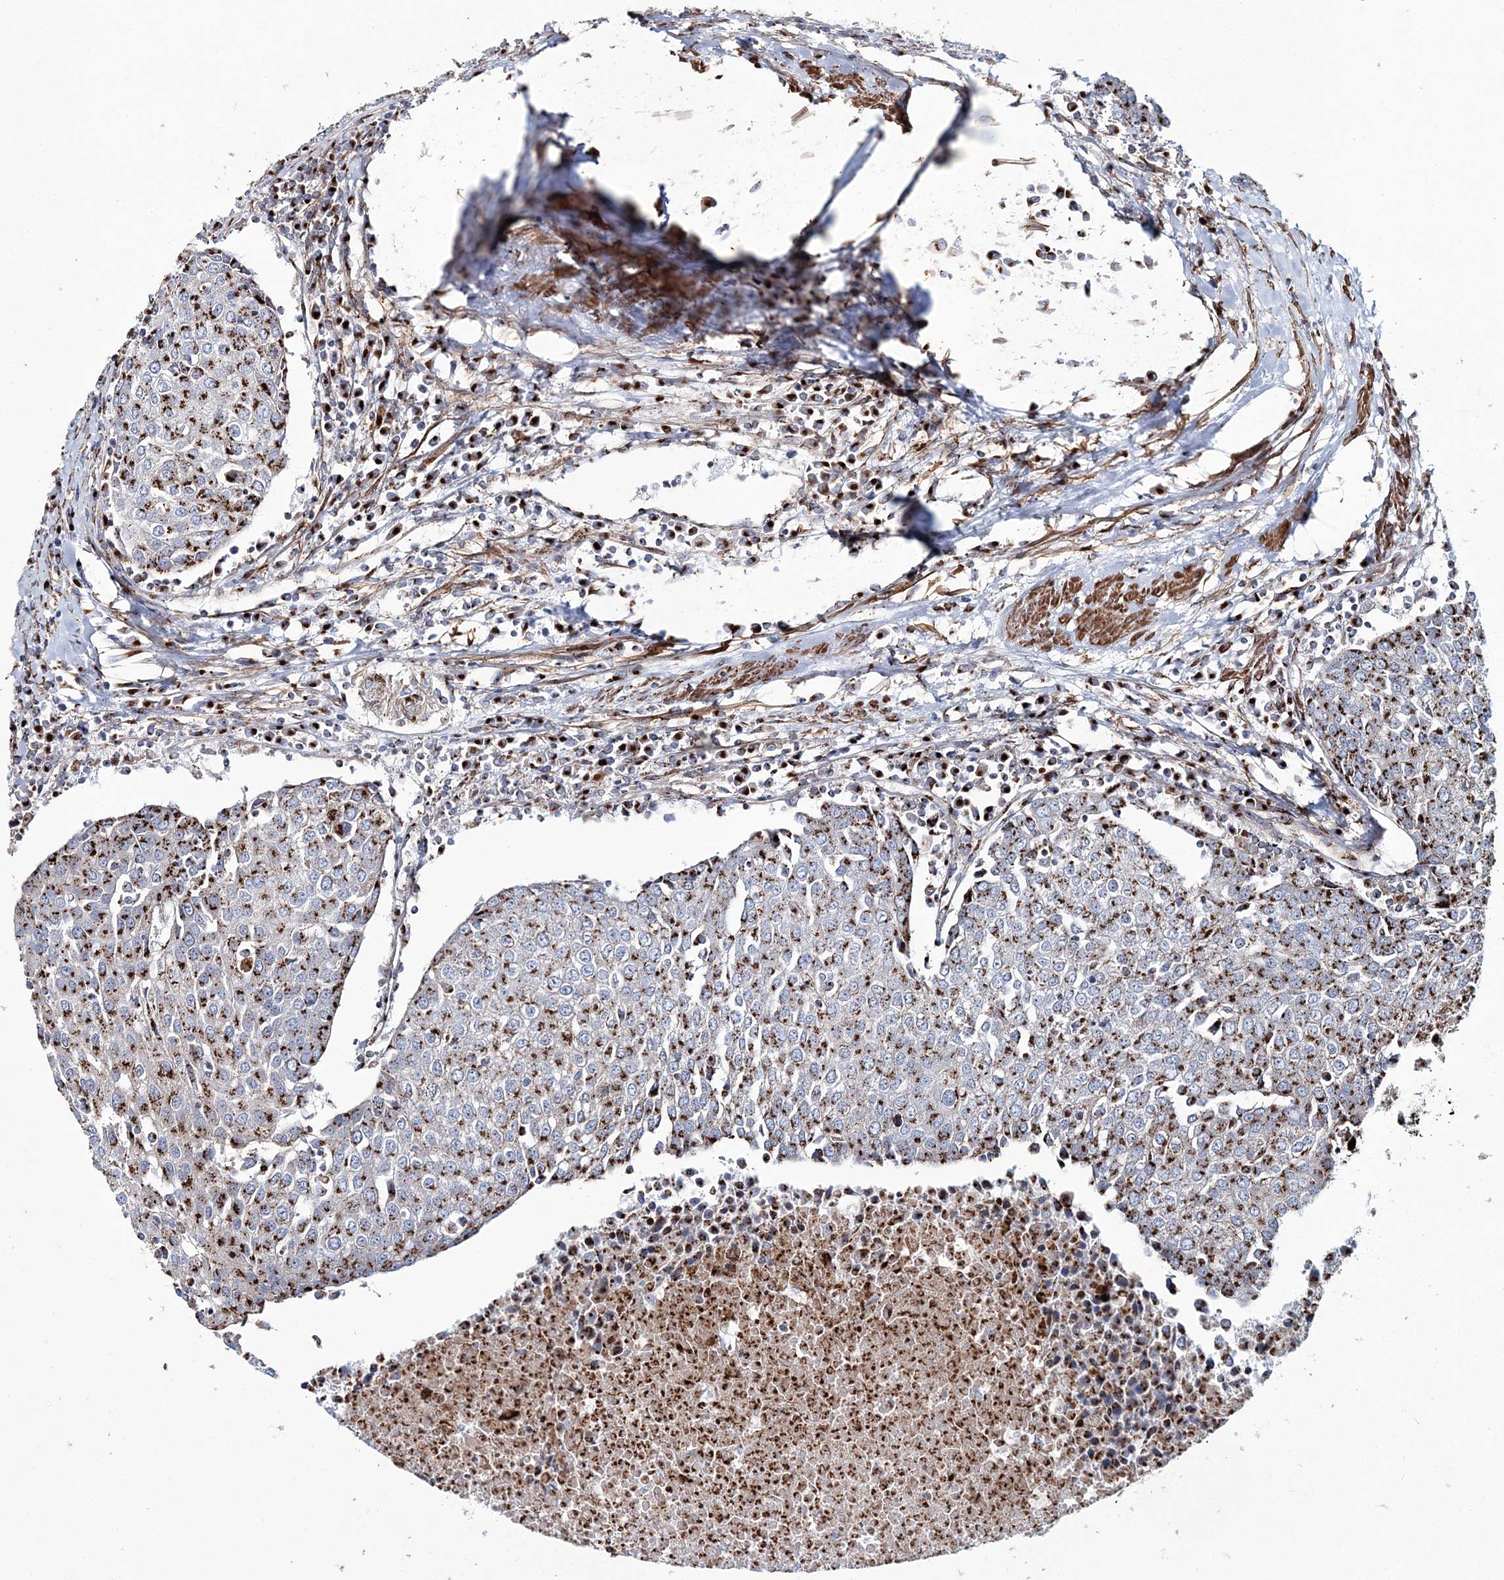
{"staining": {"intensity": "moderate", "quantity": ">75%", "location": "cytoplasmic/membranous"}, "tissue": "urothelial cancer", "cell_type": "Tumor cells", "image_type": "cancer", "snomed": [{"axis": "morphology", "description": "Urothelial carcinoma, High grade"}, {"axis": "topography", "description": "Urinary bladder"}], "caption": "Protein staining of high-grade urothelial carcinoma tissue reveals moderate cytoplasmic/membranous staining in about >75% of tumor cells. (DAB (3,3'-diaminobenzidine) IHC, brown staining for protein, blue staining for nuclei).", "gene": "MAN1A2", "patient": {"sex": "female", "age": 85}}